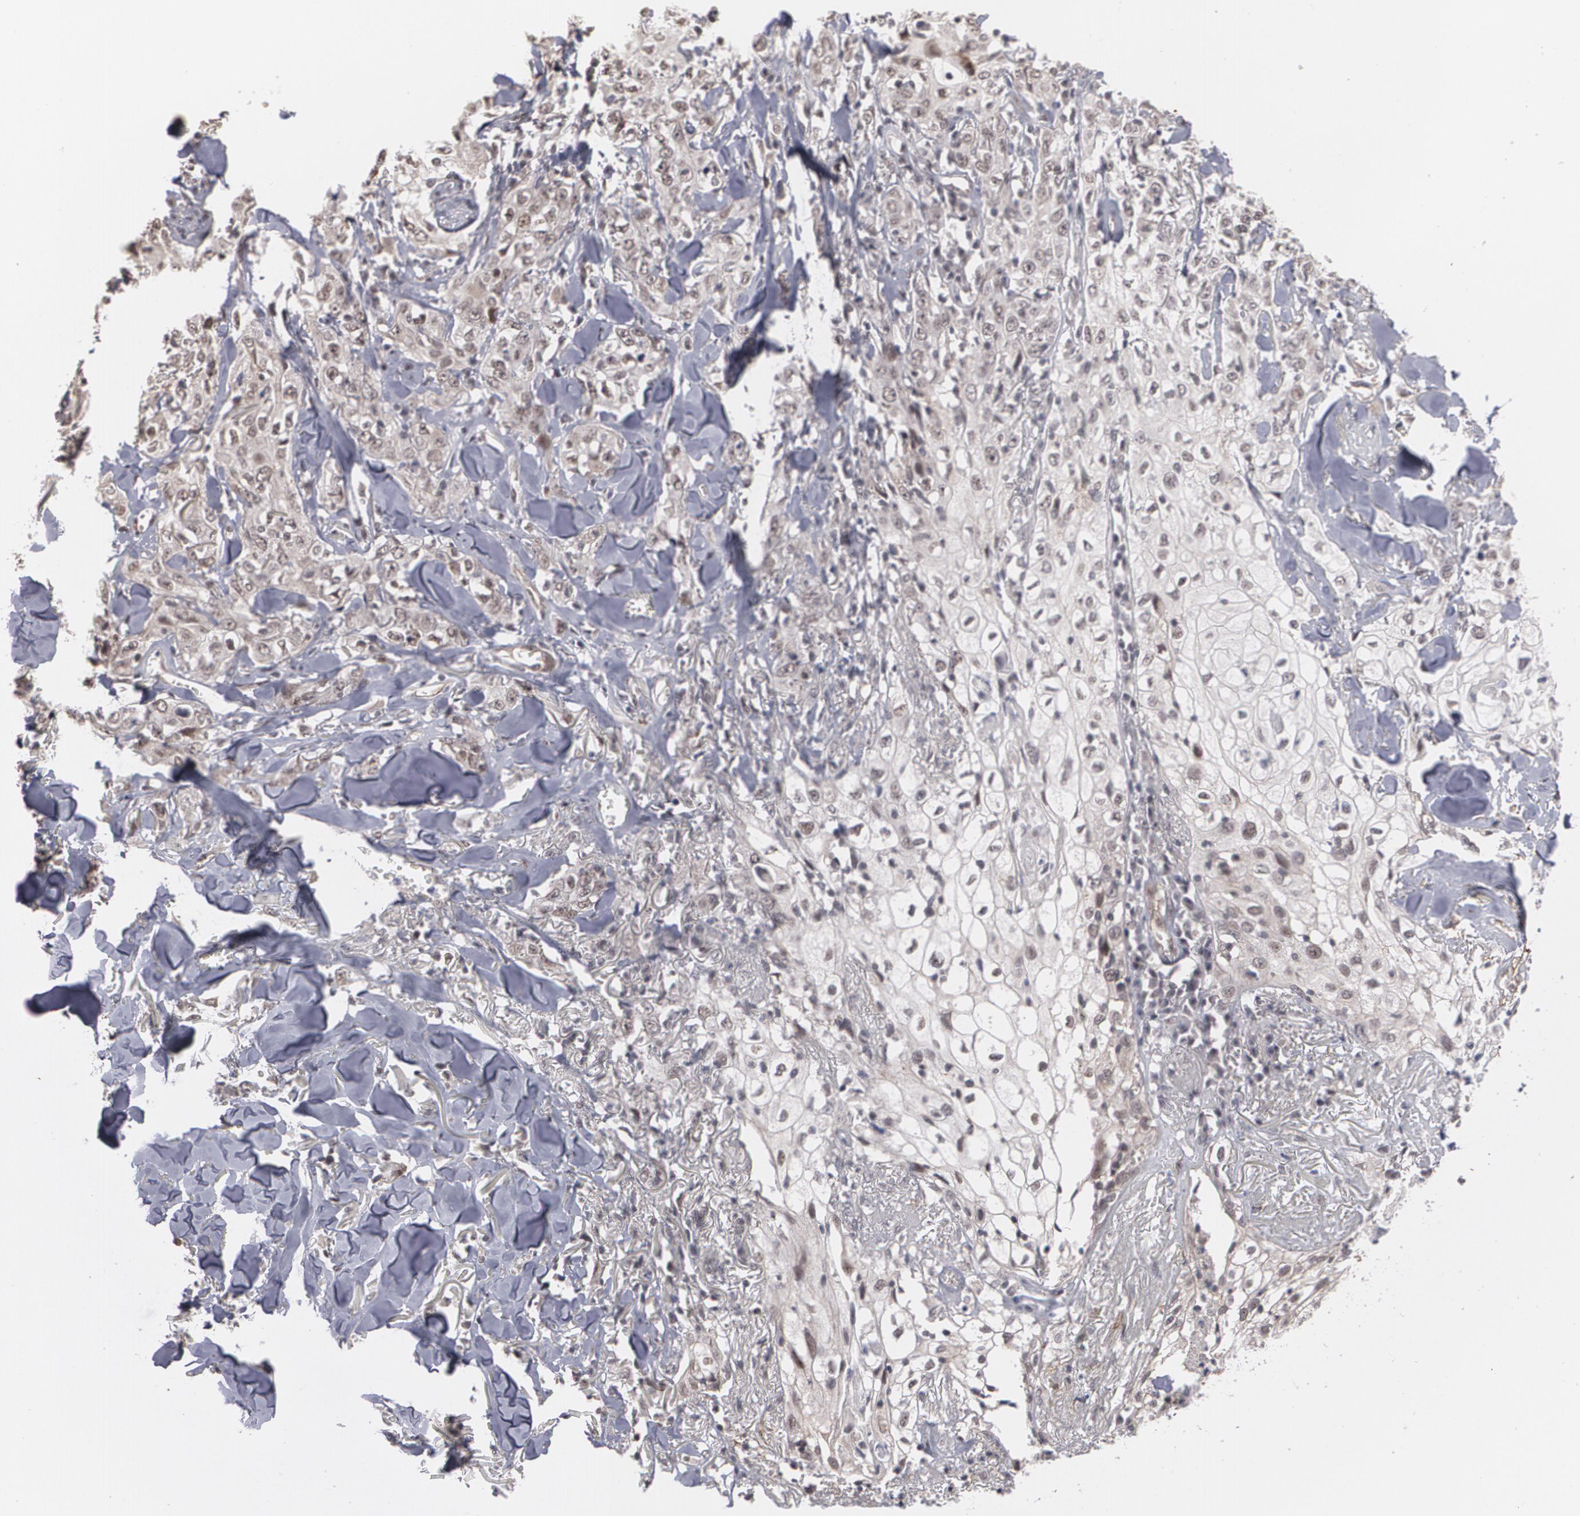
{"staining": {"intensity": "moderate", "quantity": ">75%", "location": "cytoplasmic/membranous,nuclear"}, "tissue": "skin cancer", "cell_type": "Tumor cells", "image_type": "cancer", "snomed": [{"axis": "morphology", "description": "Squamous cell carcinoma, NOS"}, {"axis": "topography", "description": "Skin"}], "caption": "Human skin squamous cell carcinoma stained with a protein marker displays moderate staining in tumor cells.", "gene": "ZNF75A", "patient": {"sex": "male", "age": 65}}